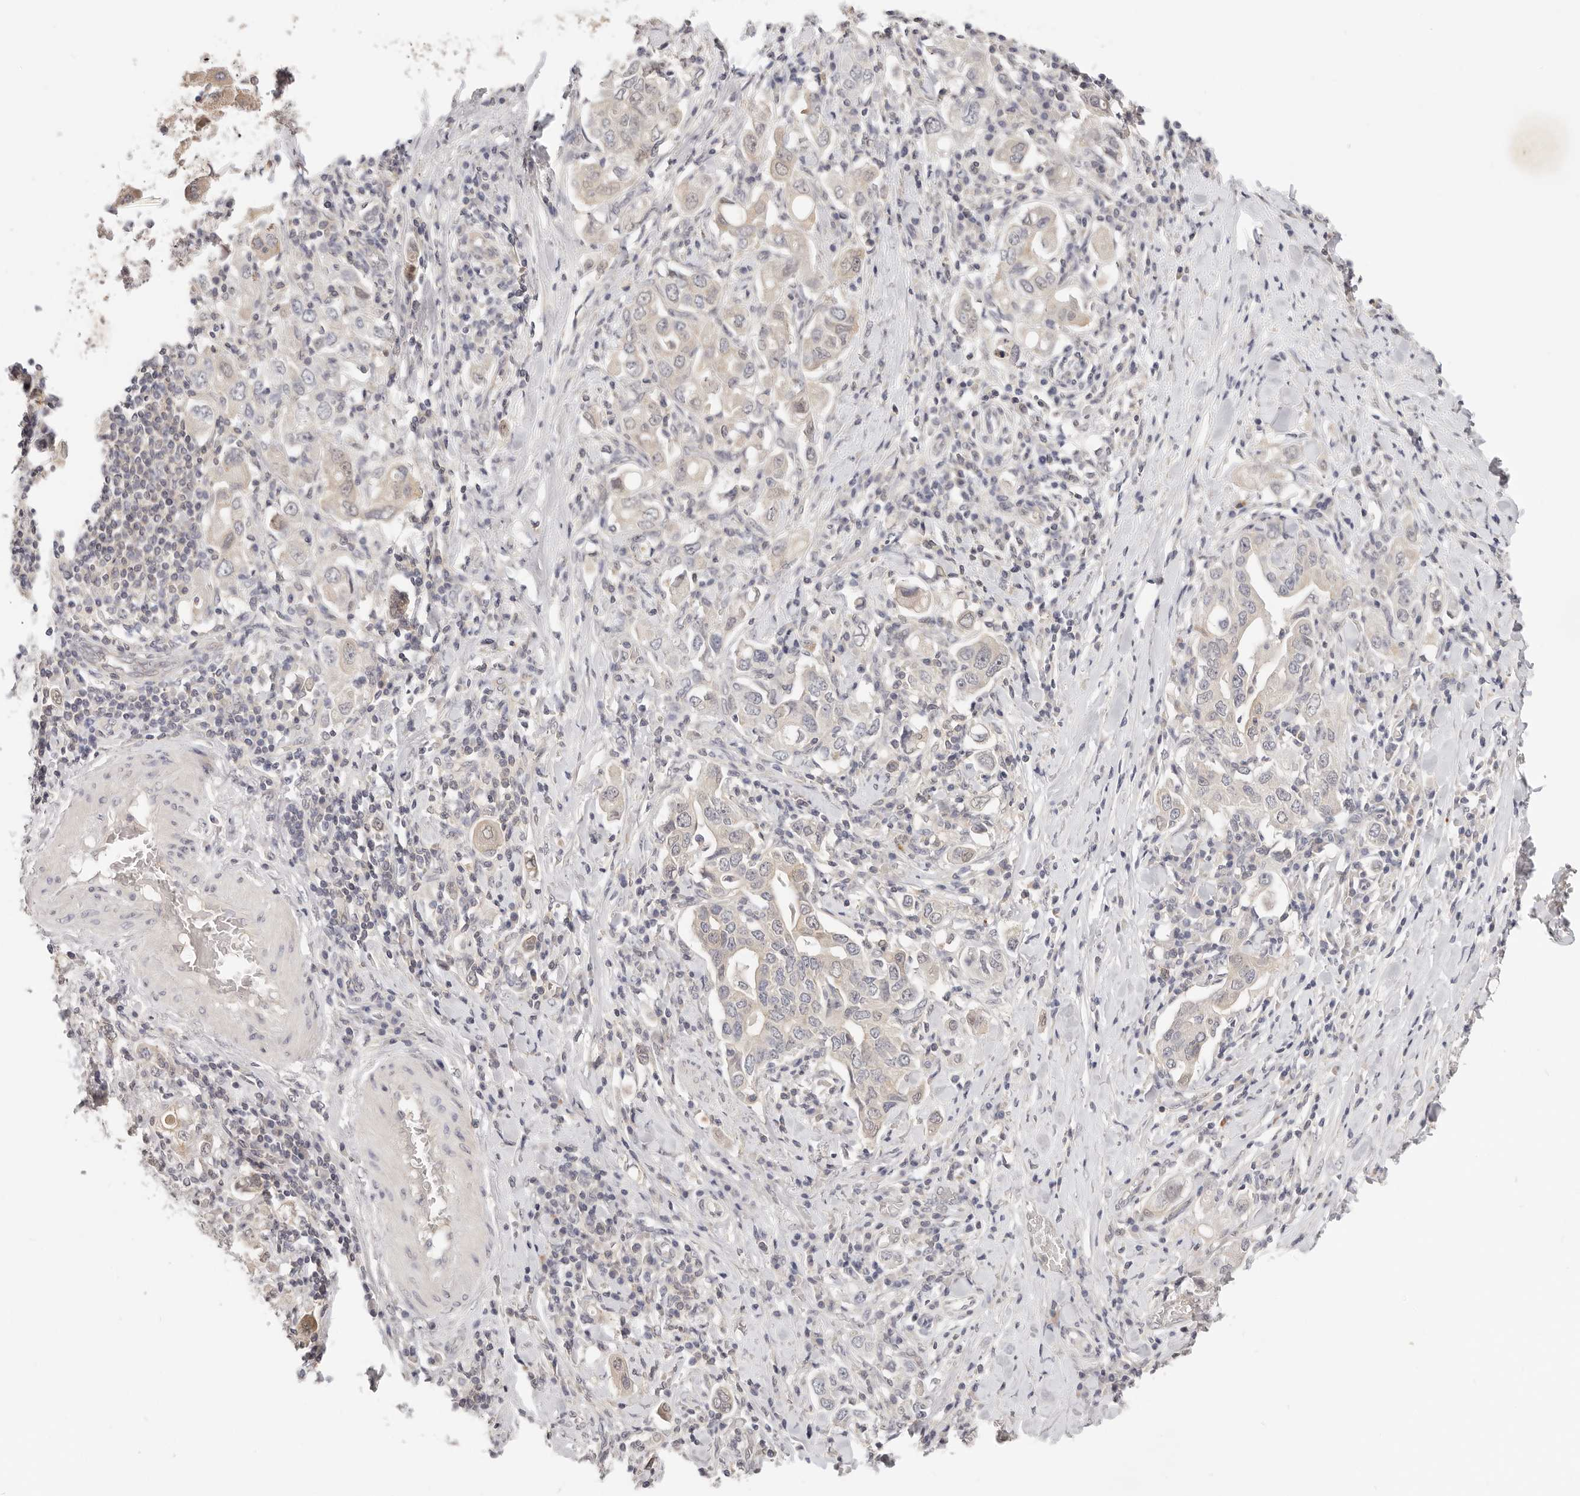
{"staining": {"intensity": "moderate", "quantity": "<25%", "location": "cytoplasmic/membranous"}, "tissue": "stomach cancer", "cell_type": "Tumor cells", "image_type": "cancer", "snomed": [{"axis": "morphology", "description": "Adenocarcinoma, NOS"}, {"axis": "topography", "description": "Stomach, upper"}], "caption": "Protein positivity by immunohistochemistry (IHC) shows moderate cytoplasmic/membranous positivity in about <25% of tumor cells in stomach cancer.", "gene": "GGPS1", "patient": {"sex": "male", "age": 62}}